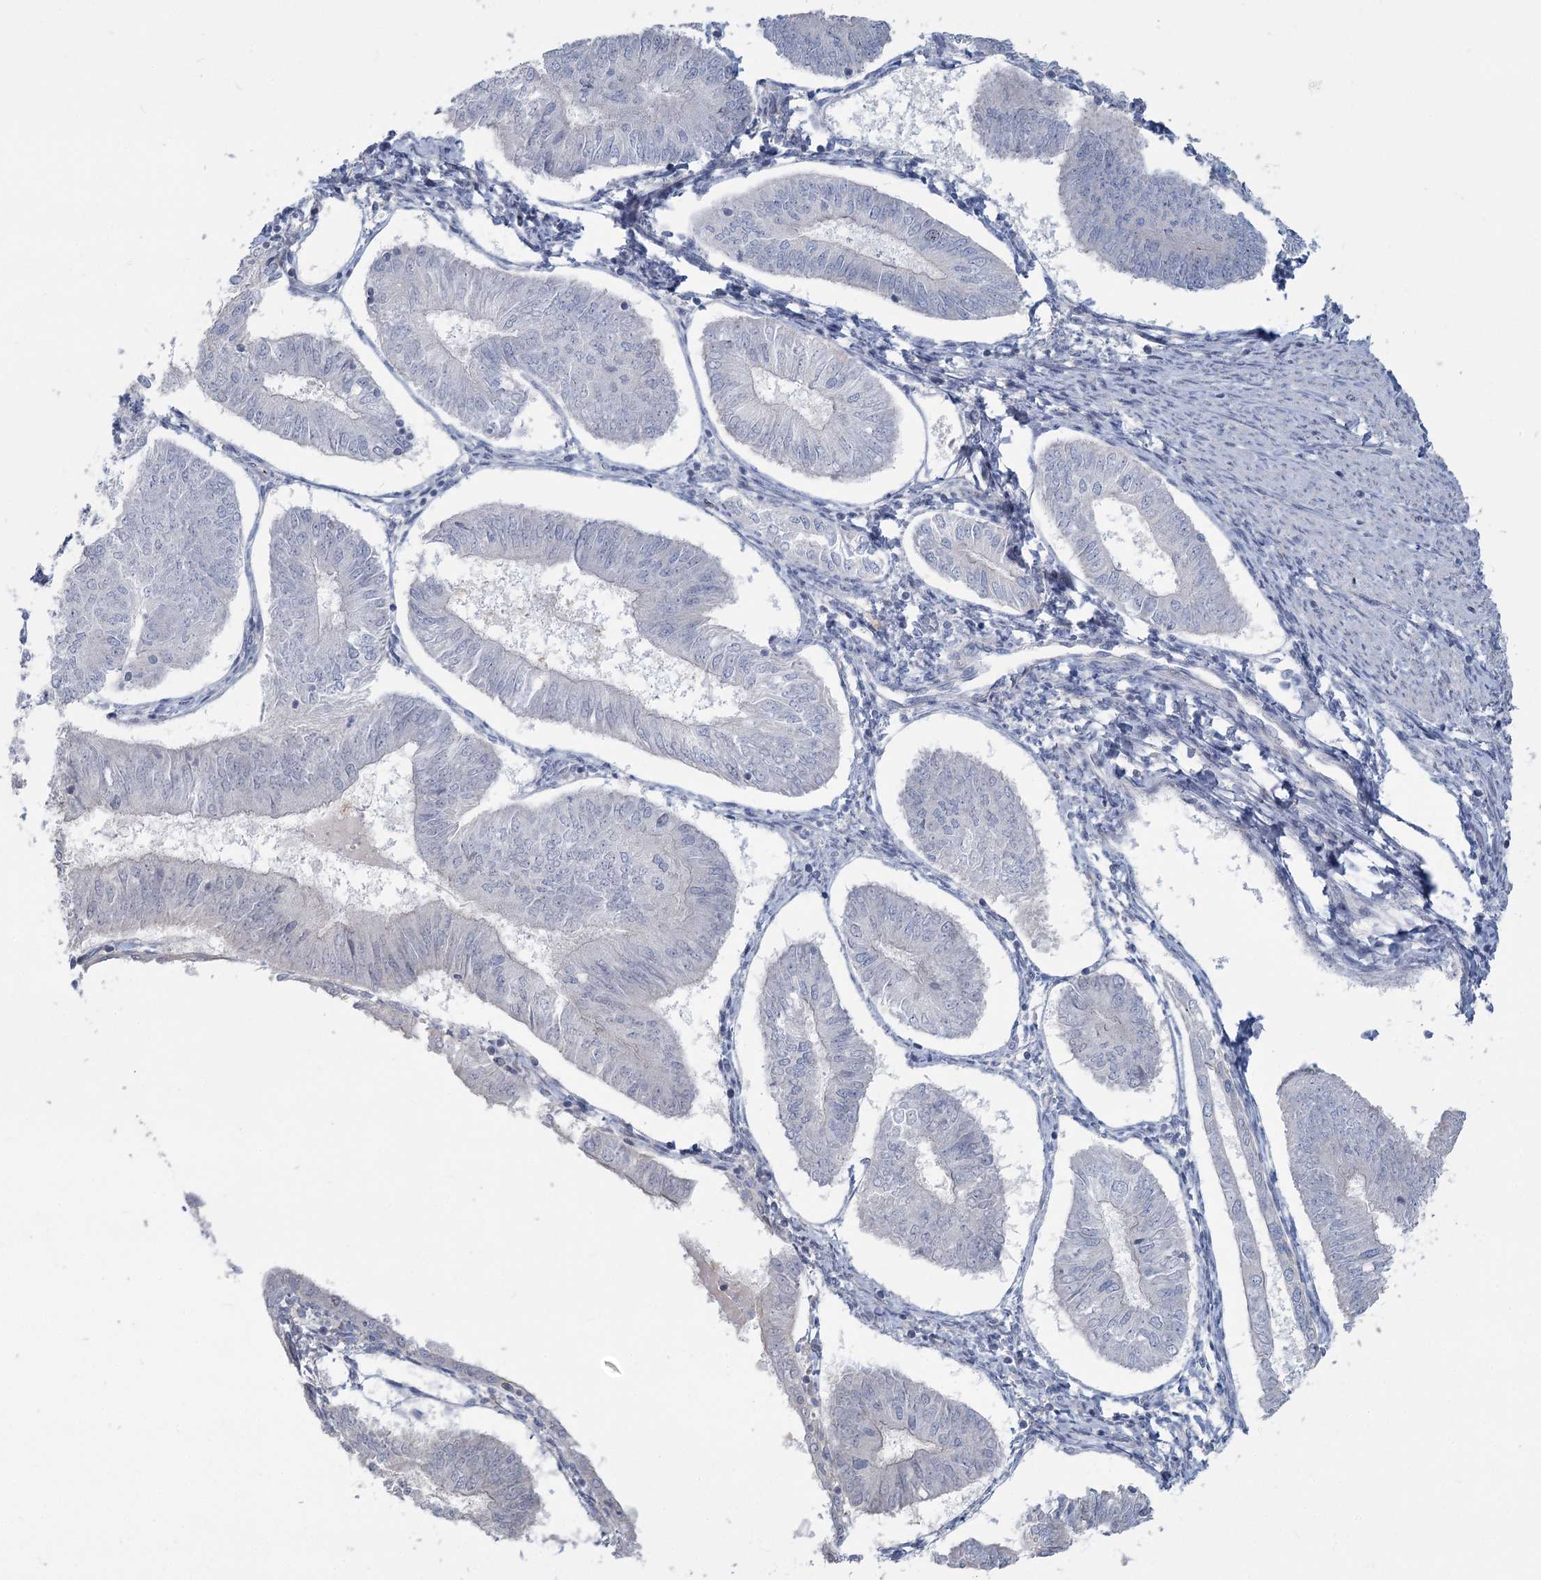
{"staining": {"intensity": "negative", "quantity": "none", "location": "none"}, "tissue": "endometrial cancer", "cell_type": "Tumor cells", "image_type": "cancer", "snomed": [{"axis": "morphology", "description": "Adenocarcinoma, NOS"}, {"axis": "topography", "description": "Endometrium"}], "caption": "Endometrial cancer (adenocarcinoma) was stained to show a protein in brown. There is no significant expression in tumor cells. (DAB immunohistochemistry (IHC) with hematoxylin counter stain).", "gene": "ABITRAM", "patient": {"sex": "female", "age": 58}}